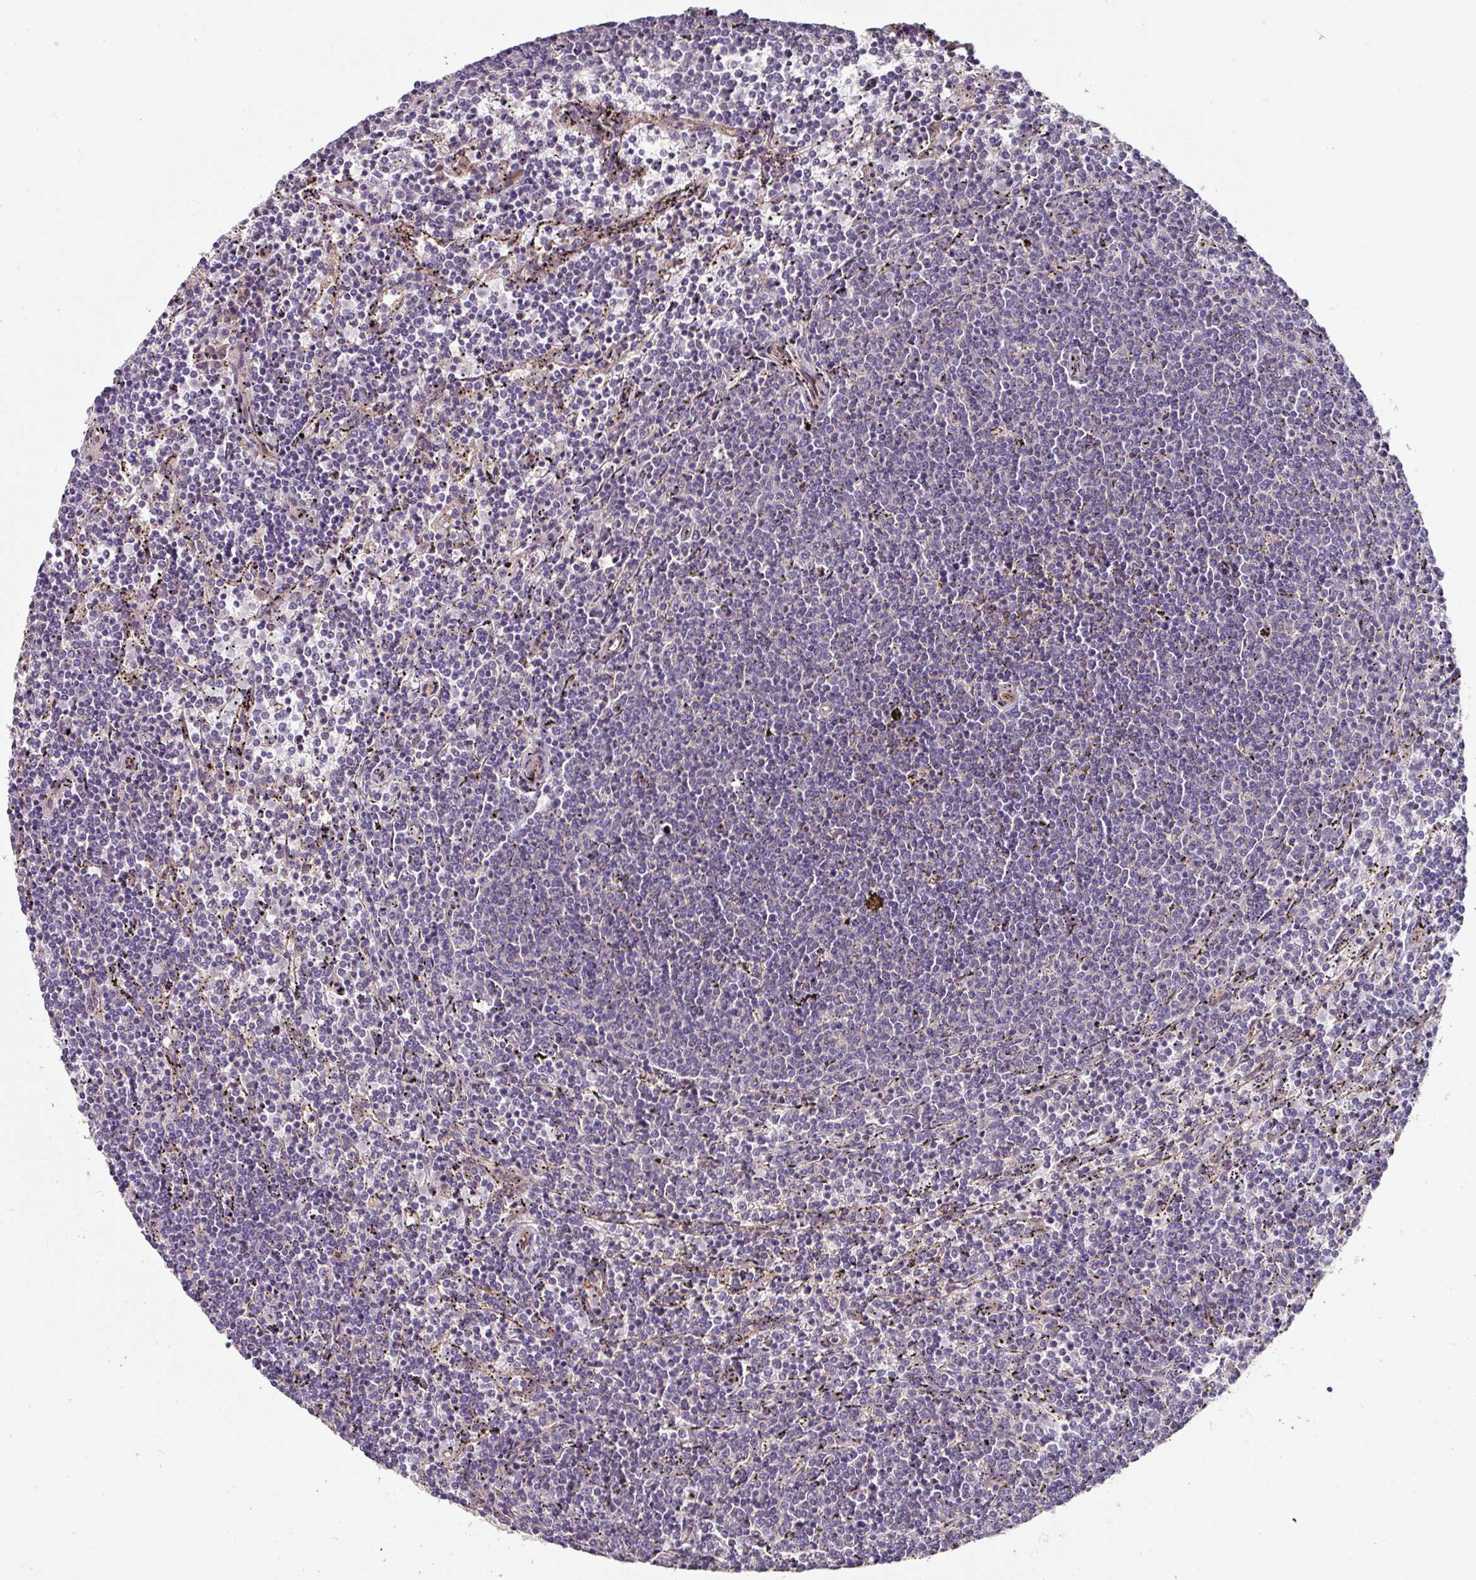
{"staining": {"intensity": "negative", "quantity": "none", "location": "none"}, "tissue": "lymphoma", "cell_type": "Tumor cells", "image_type": "cancer", "snomed": [{"axis": "morphology", "description": "Malignant lymphoma, non-Hodgkin's type, Low grade"}, {"axis": "topography", "description": "Spleen"}], "caption": "Immunohistochemistry photomicrograph of neoplastic tissue: lymphoma stained with DAB demonstrates no significant protein staining in tumor cells. Brightfield microscopy of immunohistochemistry stained with DAB (3,3'-diaminobenzidine) (brown) and hematoxylin (blue), captured at high magnification.", "gene": "C4orf48", "patient": {"sex": "female", "age": 50}}